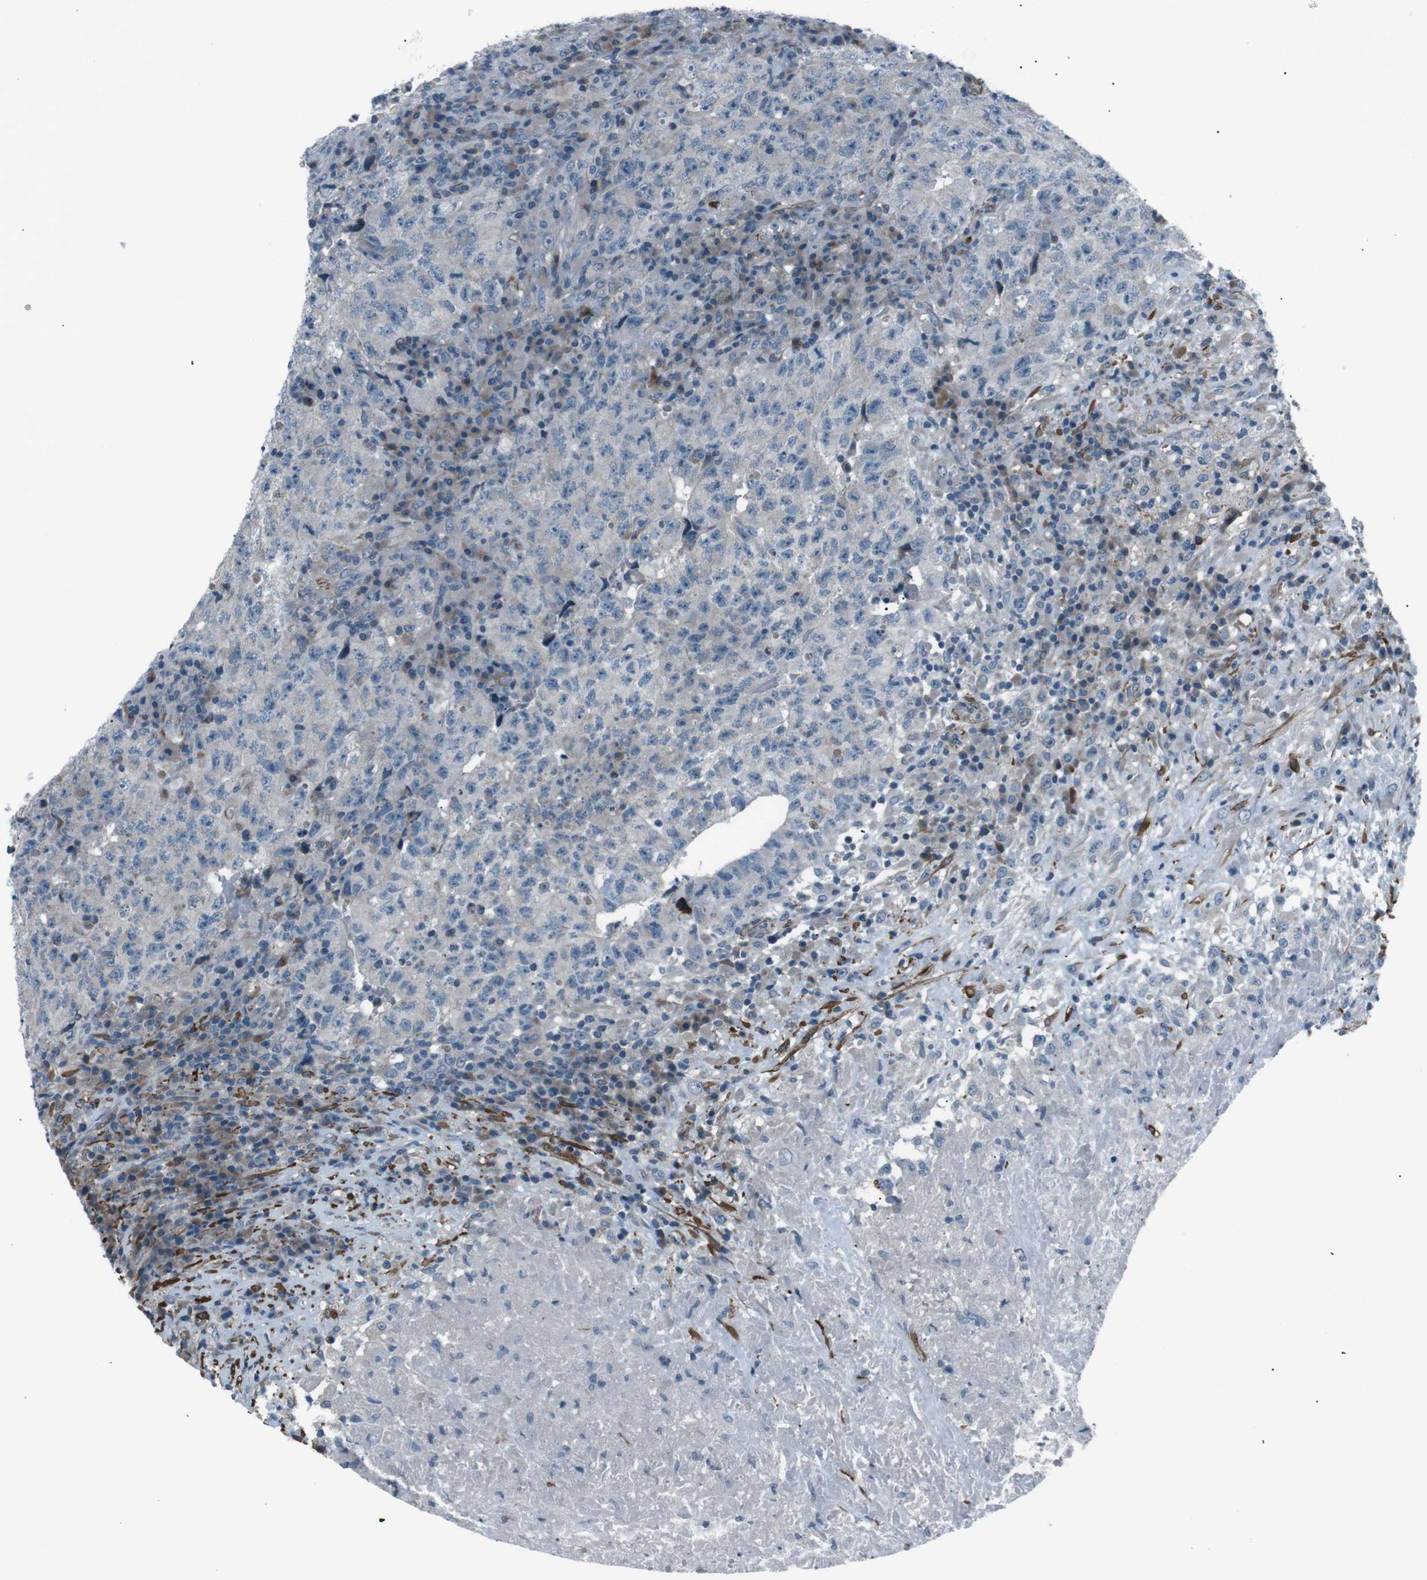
{"staining": {"intensity": "negative", "quantity": "none", "location": "none"}, "tissue": "testis cancer", "cell_type": "Tumor cells", "image_type": "cancer", "snomed": [{"axis": "morphology", "description": "Necrosis, NOS"}, {"axis": "morphology", "description": "Carcinoma, Embryonal, NOS"}, {"axis": "topography", "description": "Testis"}], "caption": "This is an IHC photomicrograph of human testis cancer (embryonal carcinoma). There is no positivity in tumor cells.", "gene": "PDLIM5", "patient": {"sex": "male", "age": 19}}